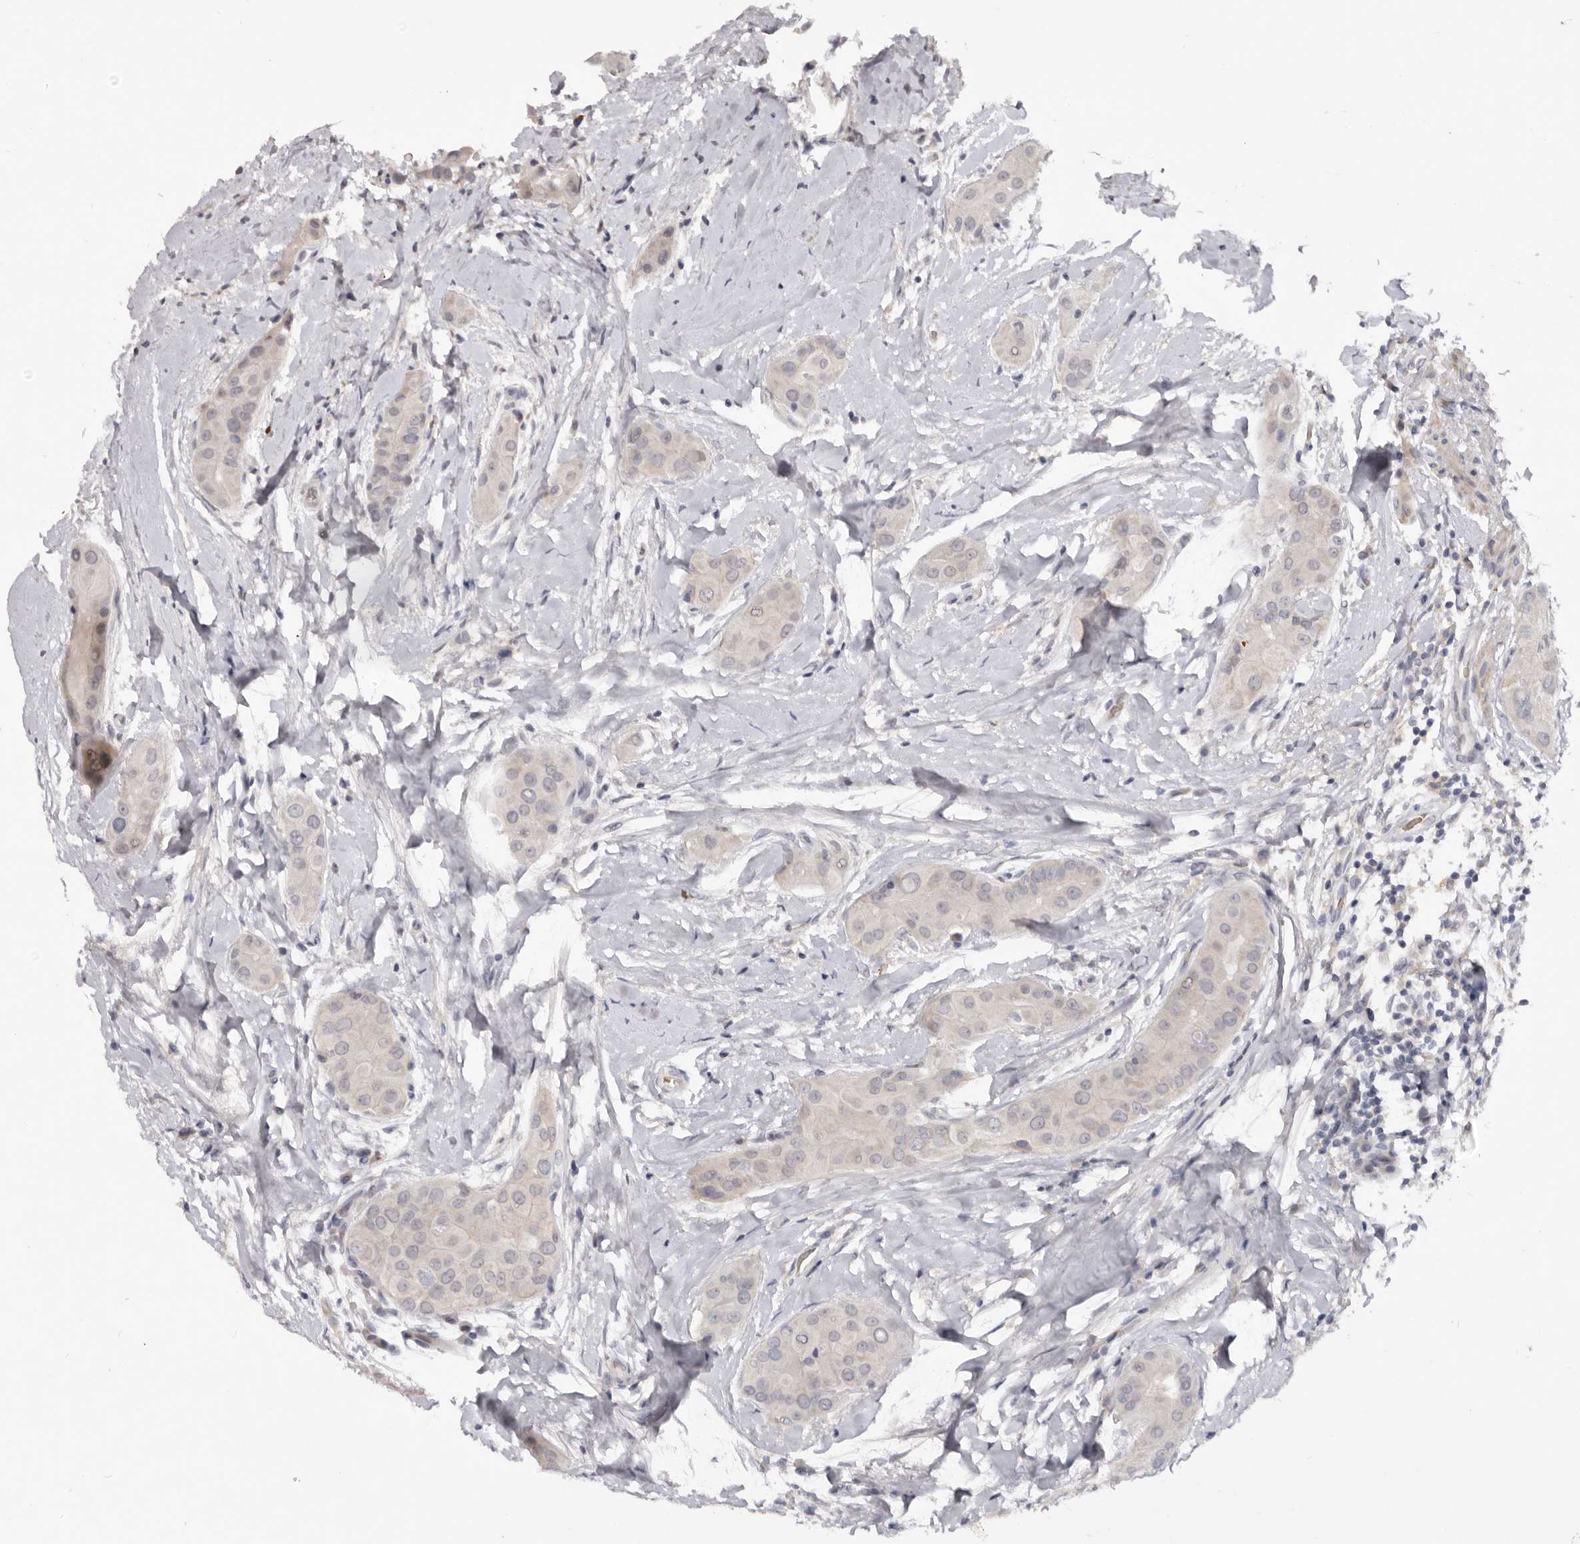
{"staining": {"intensity": "negative", "quantity": "none", "location": "none"}, "tissue": "thyroid cancer", "cell_type": "Tumor cells", "image_type": "cancer", "snomed": [{"axis": "morphology", "description": "Papillary adenocarcinoma, NOS"}, {"axis": "topography", "description": "Thyroid gland"}], "caption": "Immunohistochemistry of human thyroid cancer (papillary adenocarcinoma) demonstrates no expression in tumor cells.", "gene": "TNR", "patient": {"sex": "male", "age": 33}}